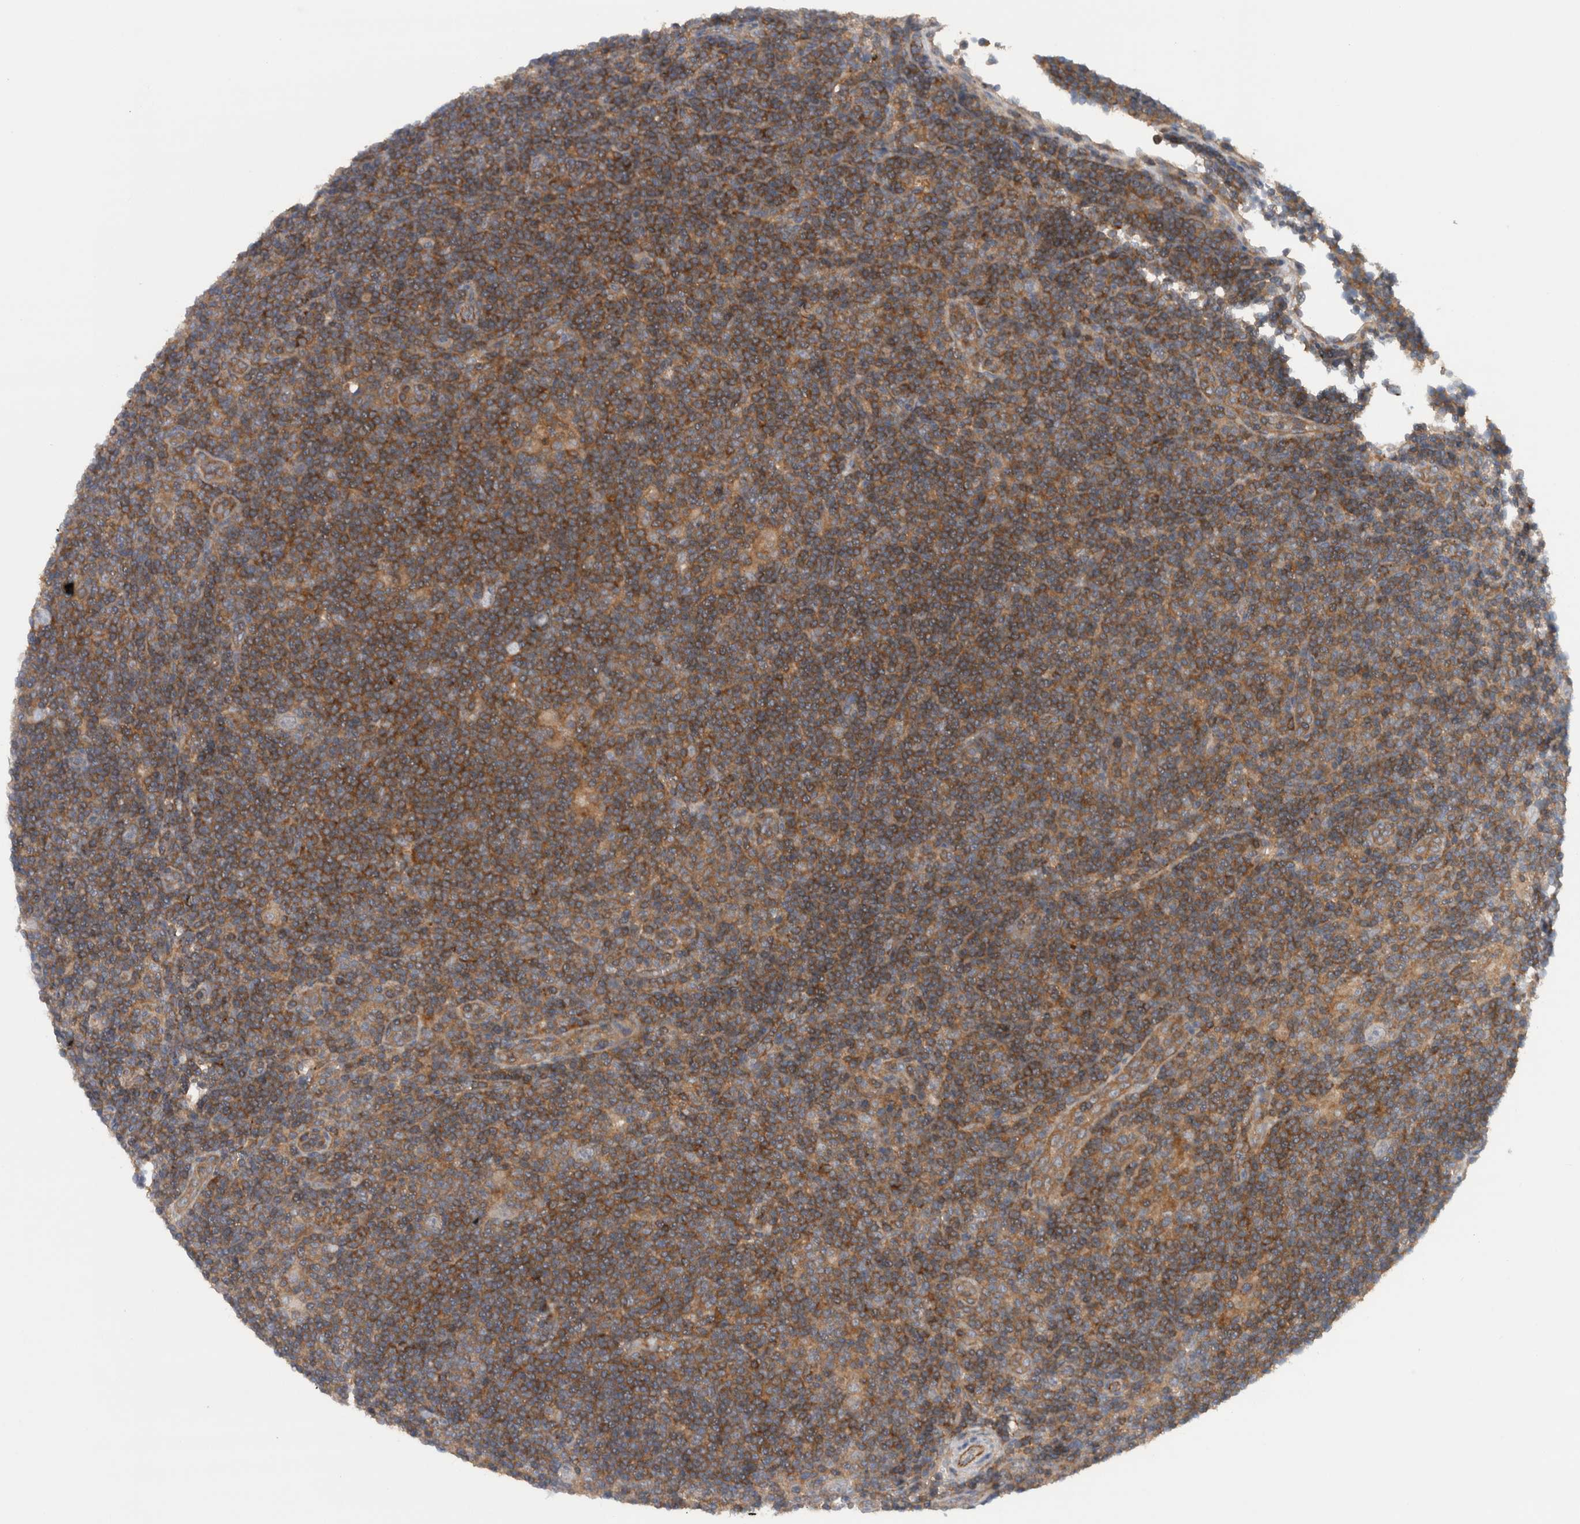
{"staining": {"intensity": "weak", "quantity": "<25%", "location": "cytoplasmic/membranous"}, "tissue": "lymphoma", "cell_type": "Tumor cells", "image_type": "cancer", "snomed": [{"axis": "morphology", "description": "Hodgkin's disease, NOS"}, {"axis": "topography", "description": "Lymph node"}], "caption": "High magnification brightfield microscopy of lymphoma stained with DAB (3,3'-diaminobenzidine) (brown) and counterstained with hematoxylin (blue): tumor cells show no significant expression.", "gene": "SCARA5", "patient": {"sex": "female", "age": 57}}